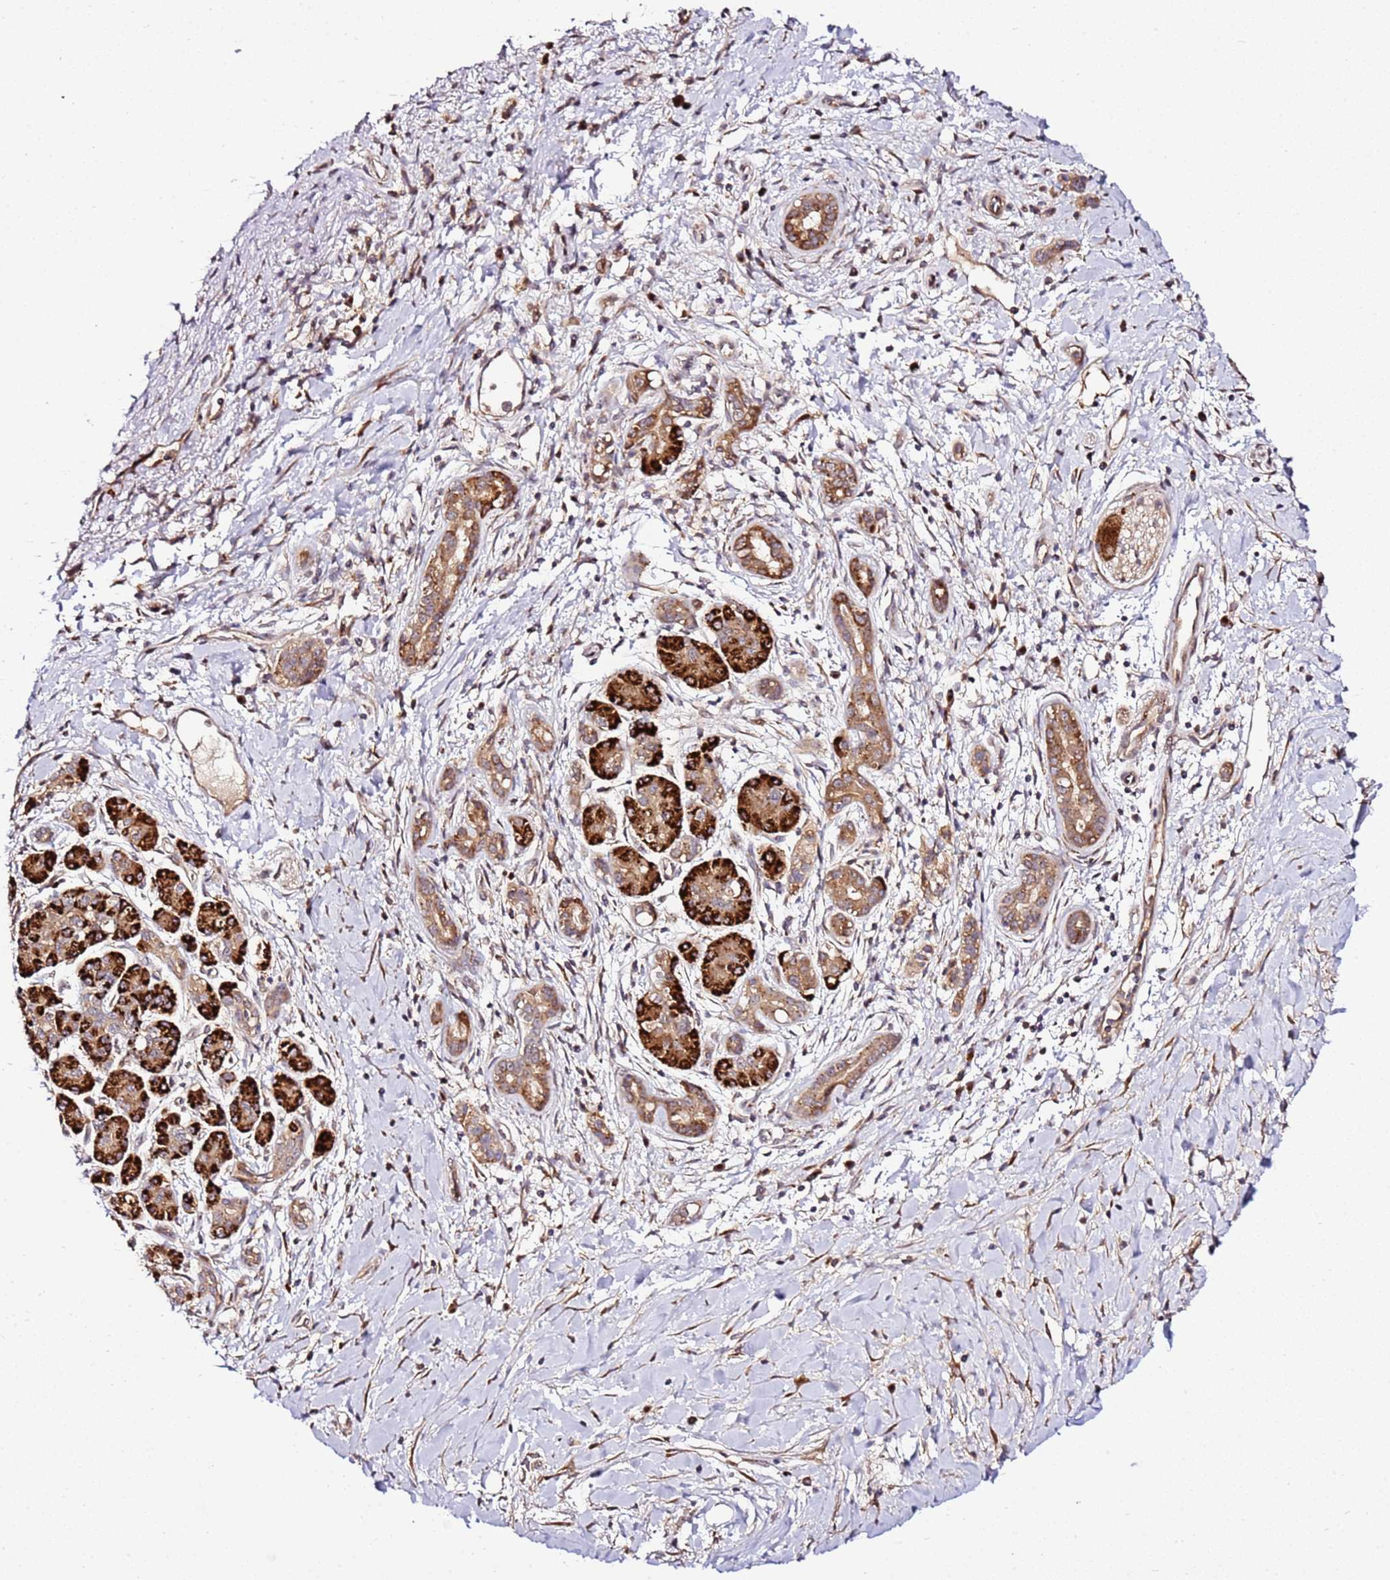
{"staining": {"intensity": "moderate", "quantity": ">75%", "location": "cytoplasmic/membranous"}, "tissue": "pancreatic cancer", "cell_type": "Tumor cells", "image_type": "cancer", "snomed": [{"axis": "morphology", "description": "Adenocarcinoma, NOS"}, {"axis": "topography", "description": "Pancreas"}], "caption": "Tumor cells demonstrate moderate cytoplasmic/membranous staining in about >75% of cells in pancreatic cancer. The staining was performed using DAB to visualize the protein expression in brown, while the nuclei were stained in blue with hematoxylin (Magnification: 20x).", "gene": "PVRIG", "patient": {"sex": "male", "age": 78}}